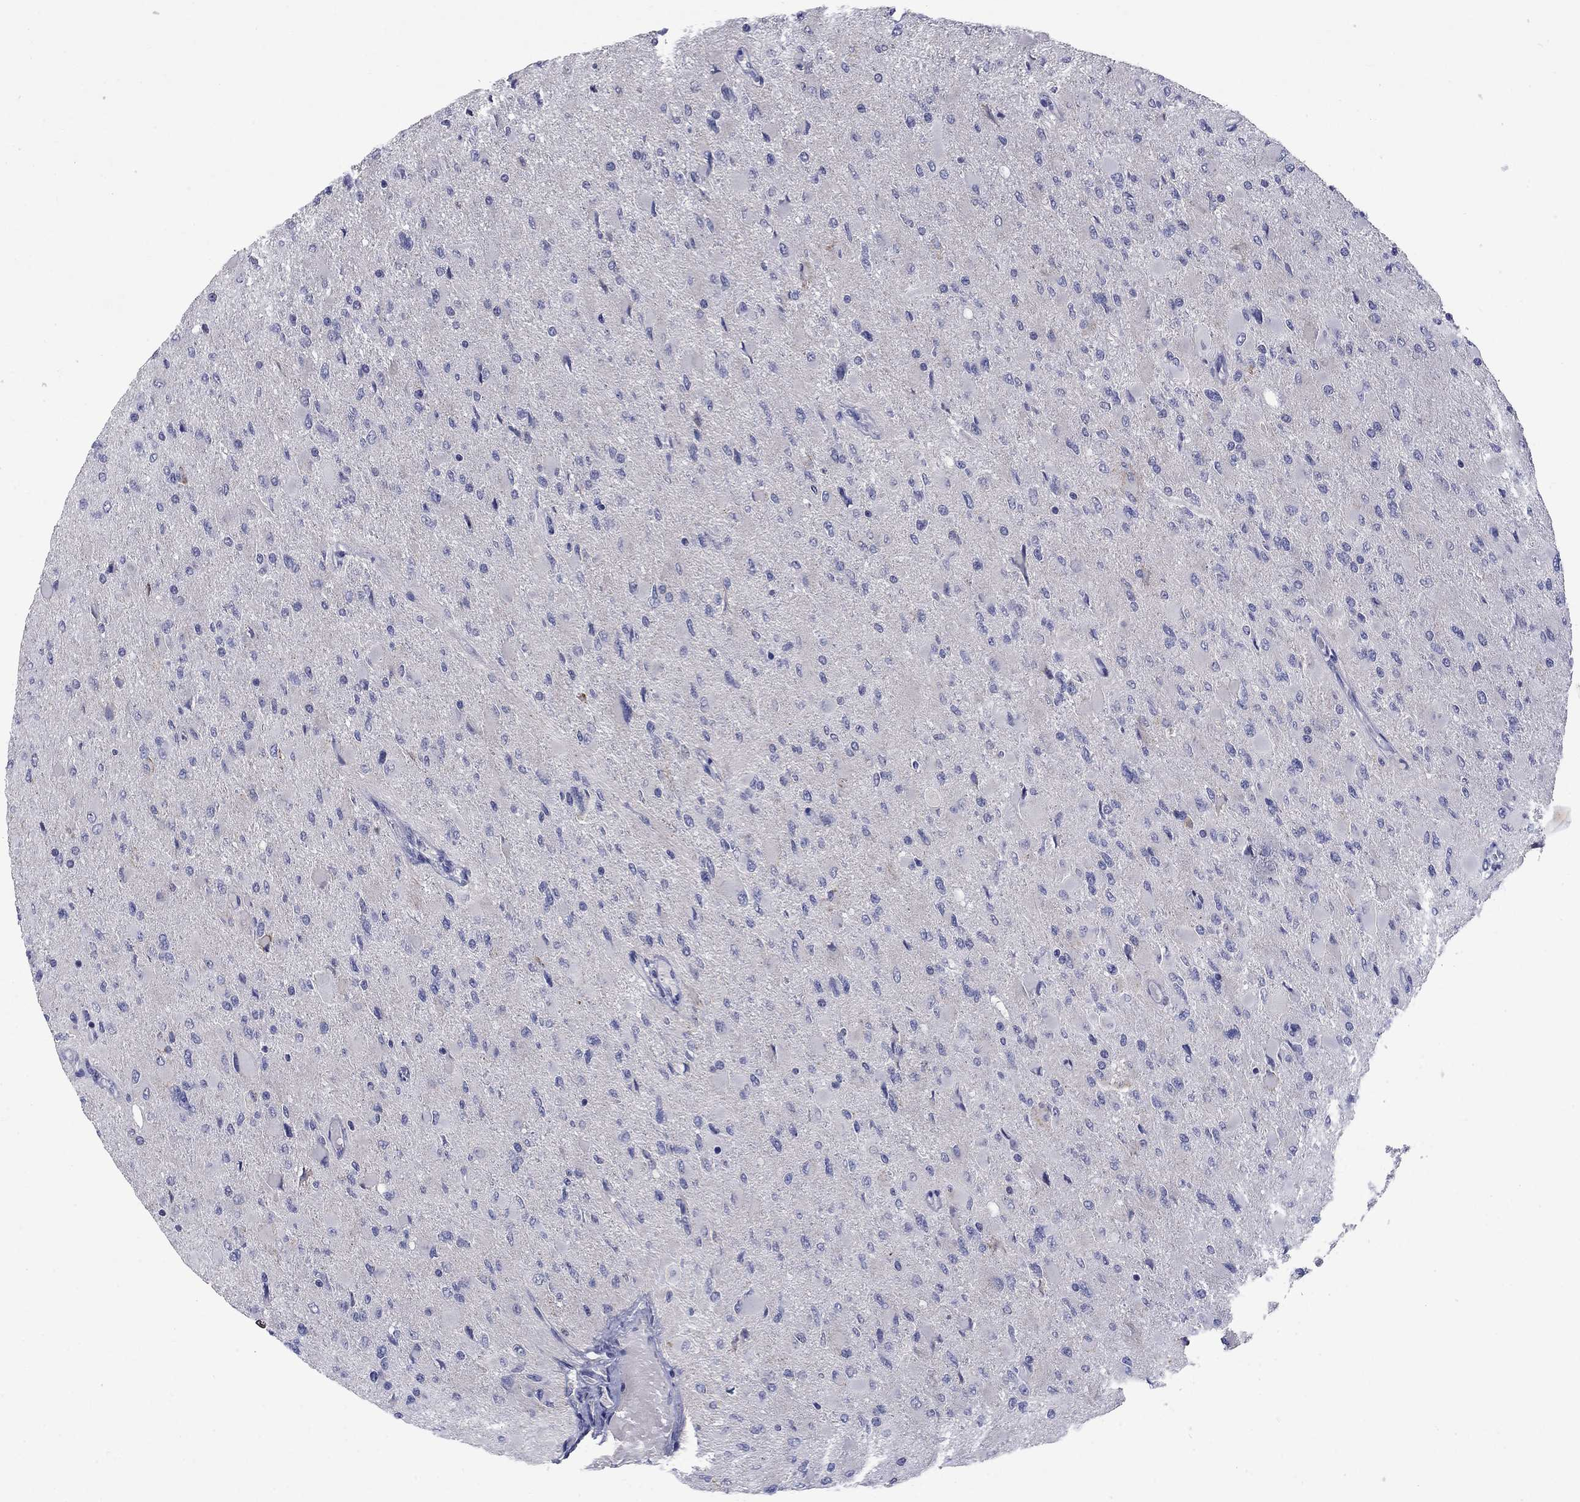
{"staining": {"intensity": "negative", "quantity": "none", "location": "none"}, "tissue": "glioma", "cell_type": "Tumor cells", "image_type": "cancer", "snomed": [{"axis": "morphology", "description": "Glioma, malignant, High grade"}, {"axis": "topography", "description": "Cerebral cortex"}], "caption": "A micrograph of human malignant glioma (high-grade) is negative for staining in tumor cells.", "gene": "FRK", "patient": {"sex": "female", "age": 36}}